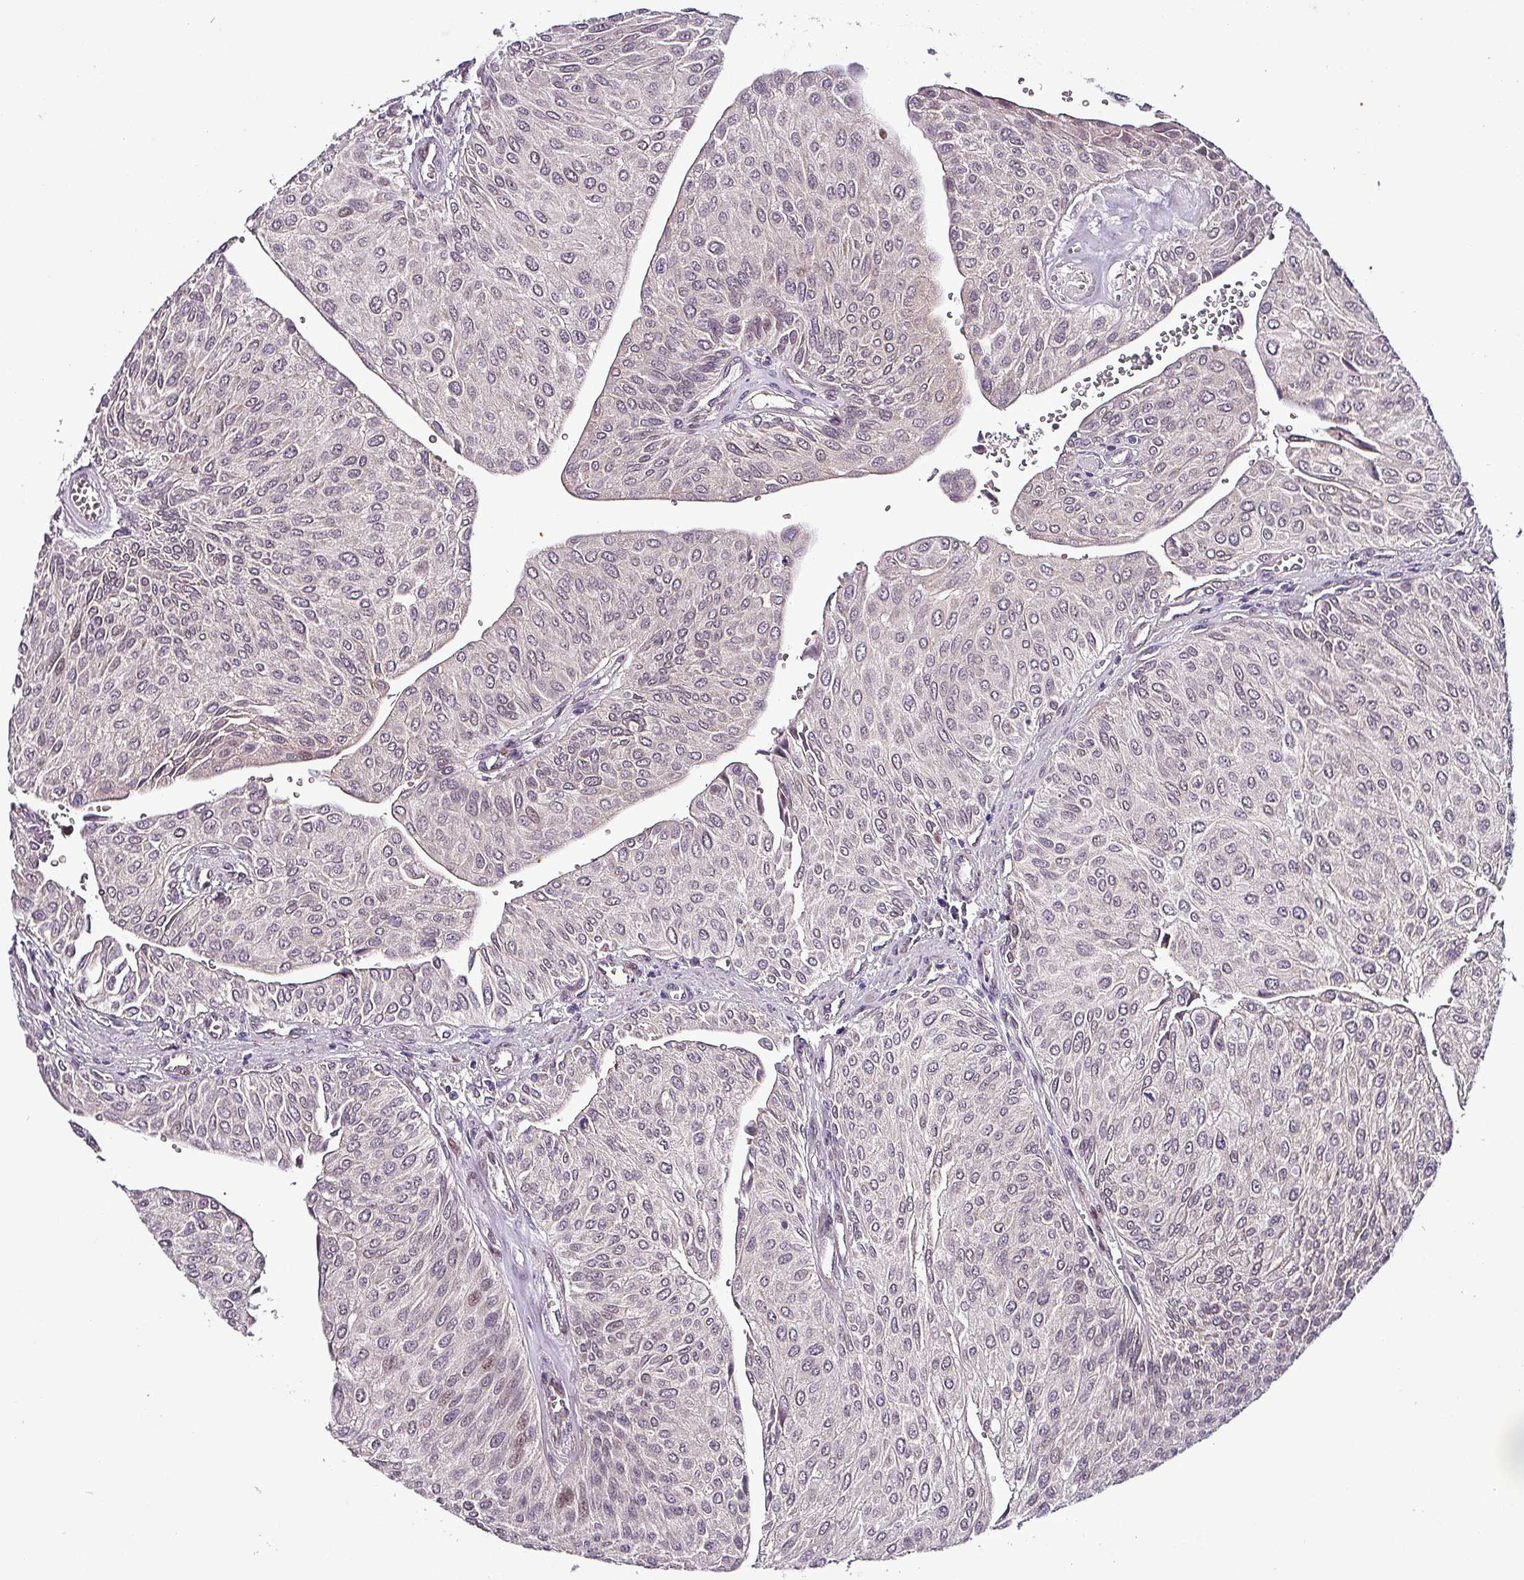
{"staining": {"intensity": "moderate", "quantity": "<25%", "location": "cytoplasmic/membranous,nuclear"}, "tissue": "urothelial cancer", "cell_type": "Tumor cells", "image_type": "cancer", "snomed": [{"axis": "morphology", "description": "Urothelial carcinoma, NOS"}, {"axis": "topography", "description": "Urinary bladder"}], "caption": "Moderate cytoplasmic/membranous and nuclear protein staining is present in approximately <25% of tumor cells in urothelial cancer. The staining was performed using DAB (3,3'-diaminobenzidine), with brown indicating positive protein expression. Nuclei are stained blue with hematoxylin.", "gene": "GRAPL", "patient": {"sex": "male", "age": 67}}